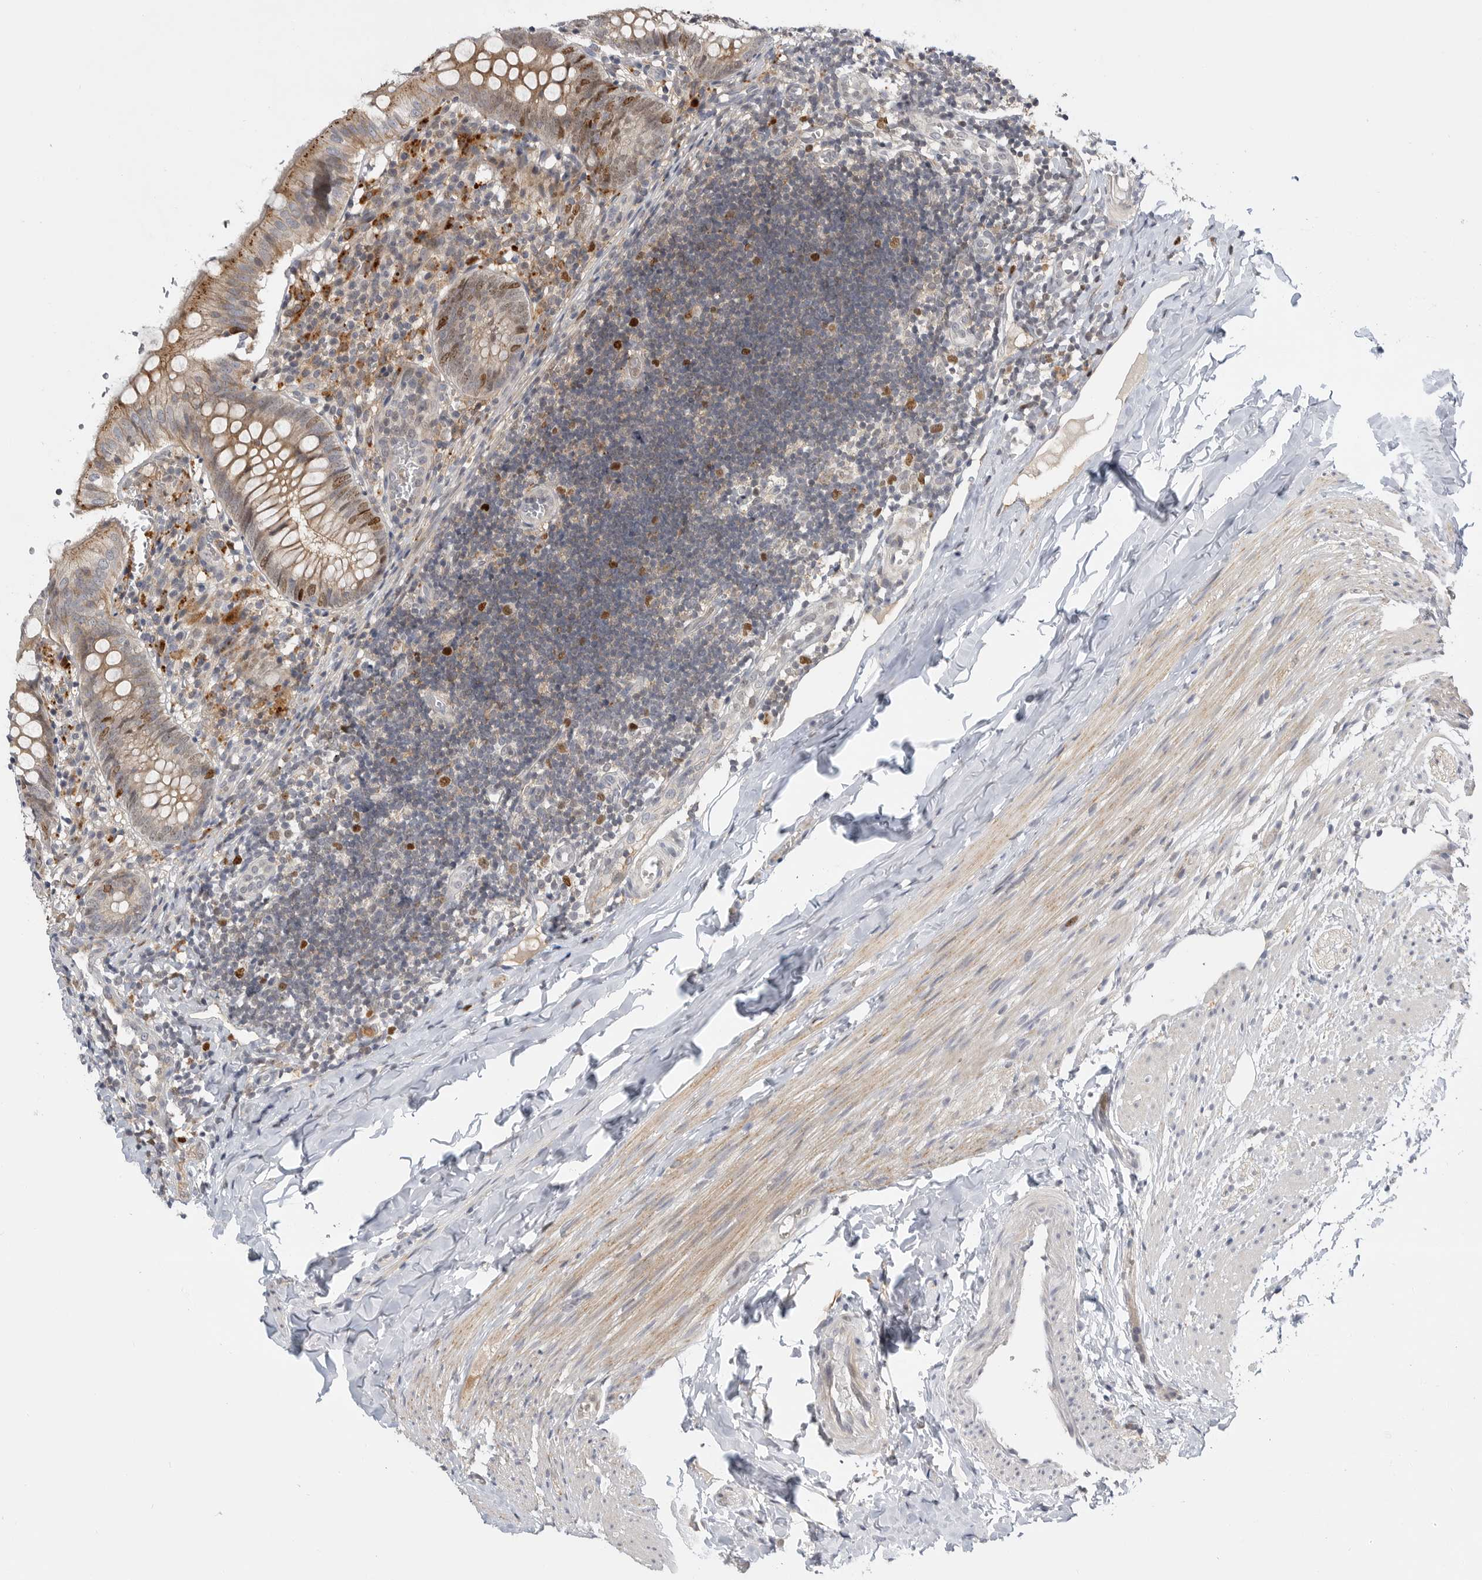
{"staining": {"intensity": "moderate", "quantity": ">75%", "location": "cytoplasmic/membranous,nuclear"}, "tissue": "appendix", "cell_type": "Glandular cells", "image_type": "normal", "snomed": [{"axis": "morphology", "description": "Normal tissue, NOS"}, {"axis": "topography", "description": "Appendix"}], "caption": "Human appendix stained with a brown dye displays moderate cytoplasmic/membranous,nuclear positive positivity in approximately >75% of glandular cells.", "gene": "CSNK1G3", "patient": {"sex": "male", "age": 8}}